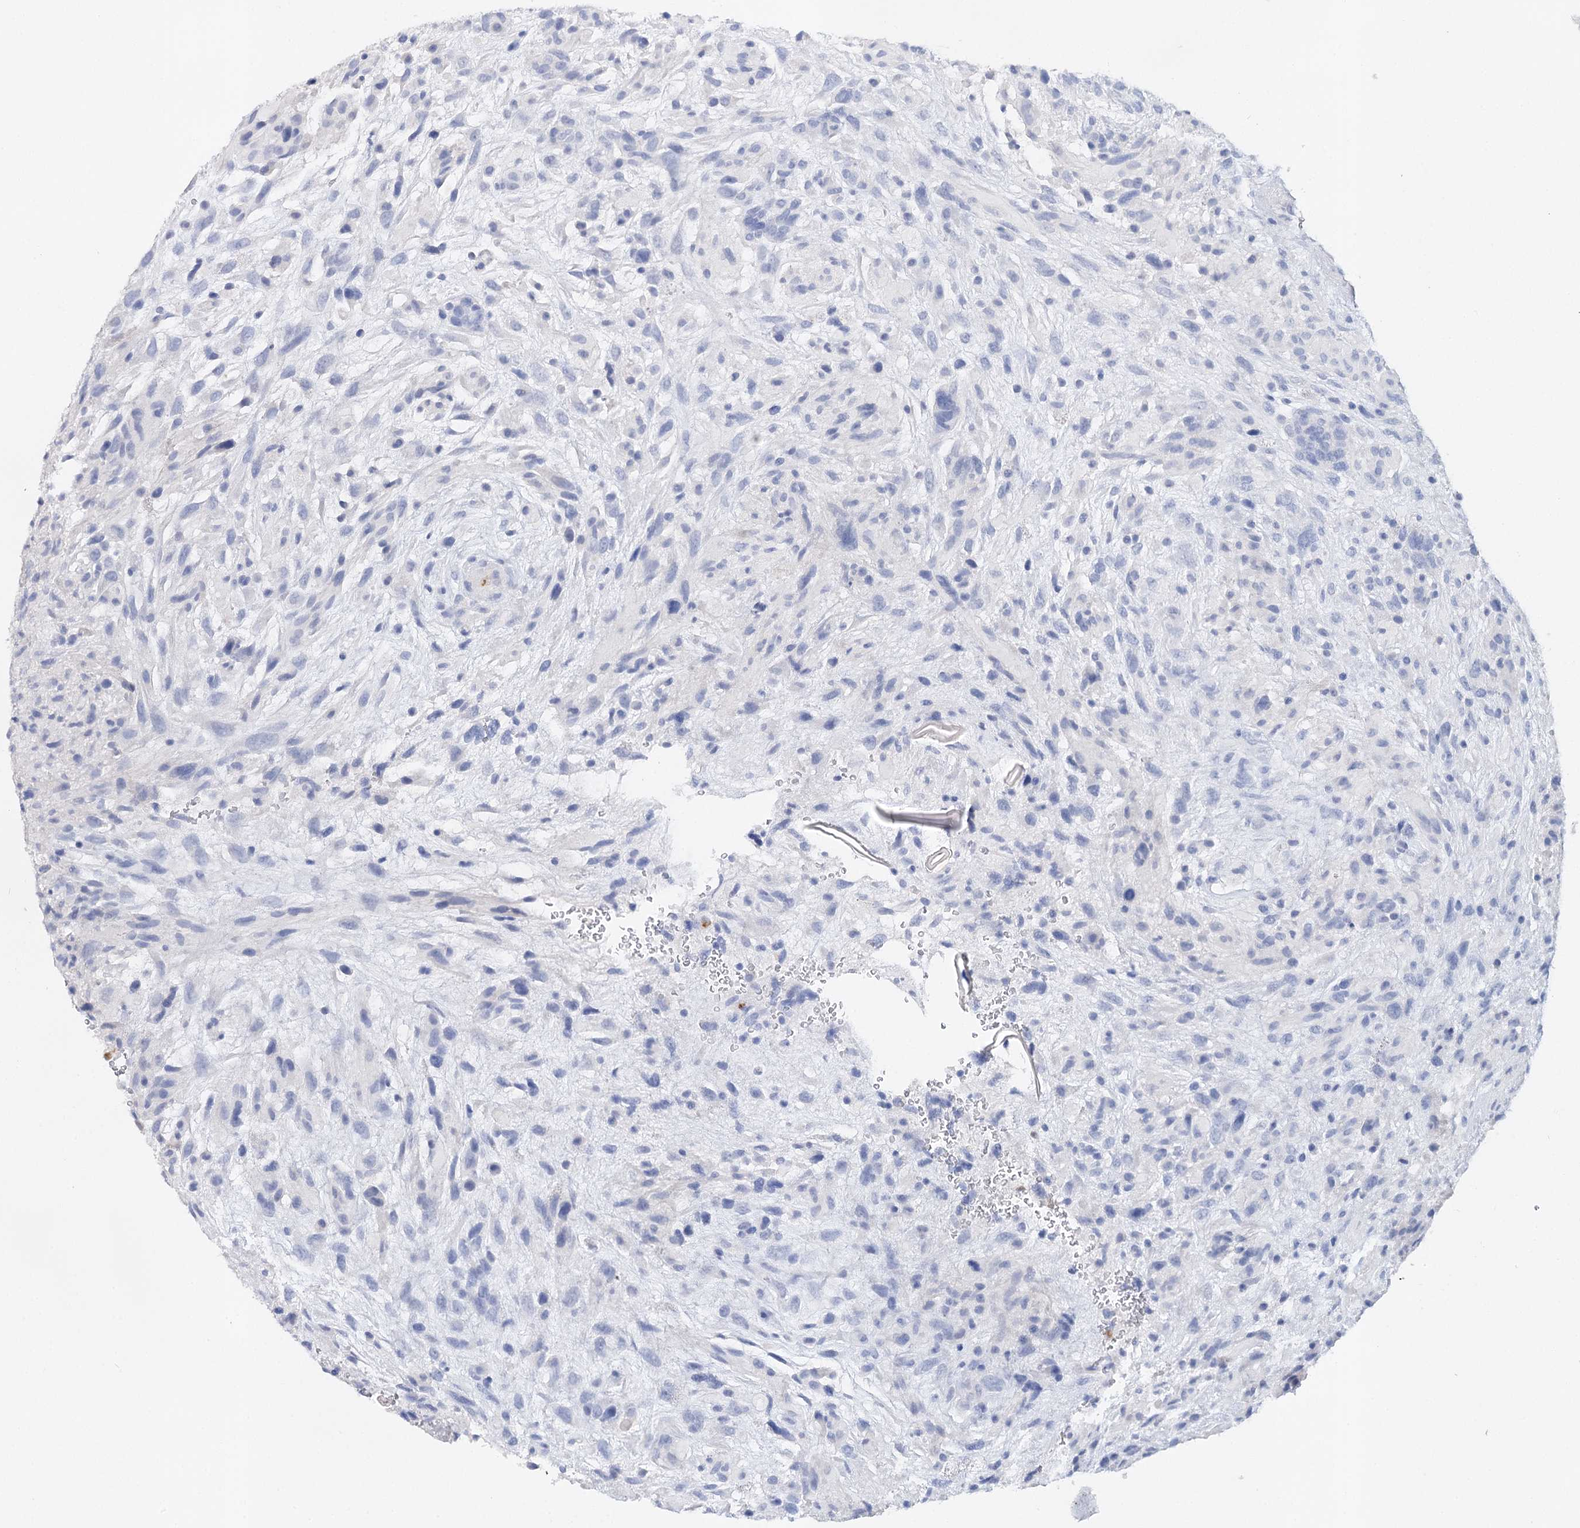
{"staining": {"intensity": "negative", "quantity": "none", "location": "none"}, "tissue": "glioma", "cell_type": "Tumor cells", "image_type": "cancer", "snomed": [{"axis": "morphology", "description": "Glioma, malignant, High grade"}, {"axis": "topography", "description": "Brain"}], "caption": "There is no significant expression in tumor cells of glioma.", "gene": "CEACAM8", "patient": {"sex": "male", "age": 61}}